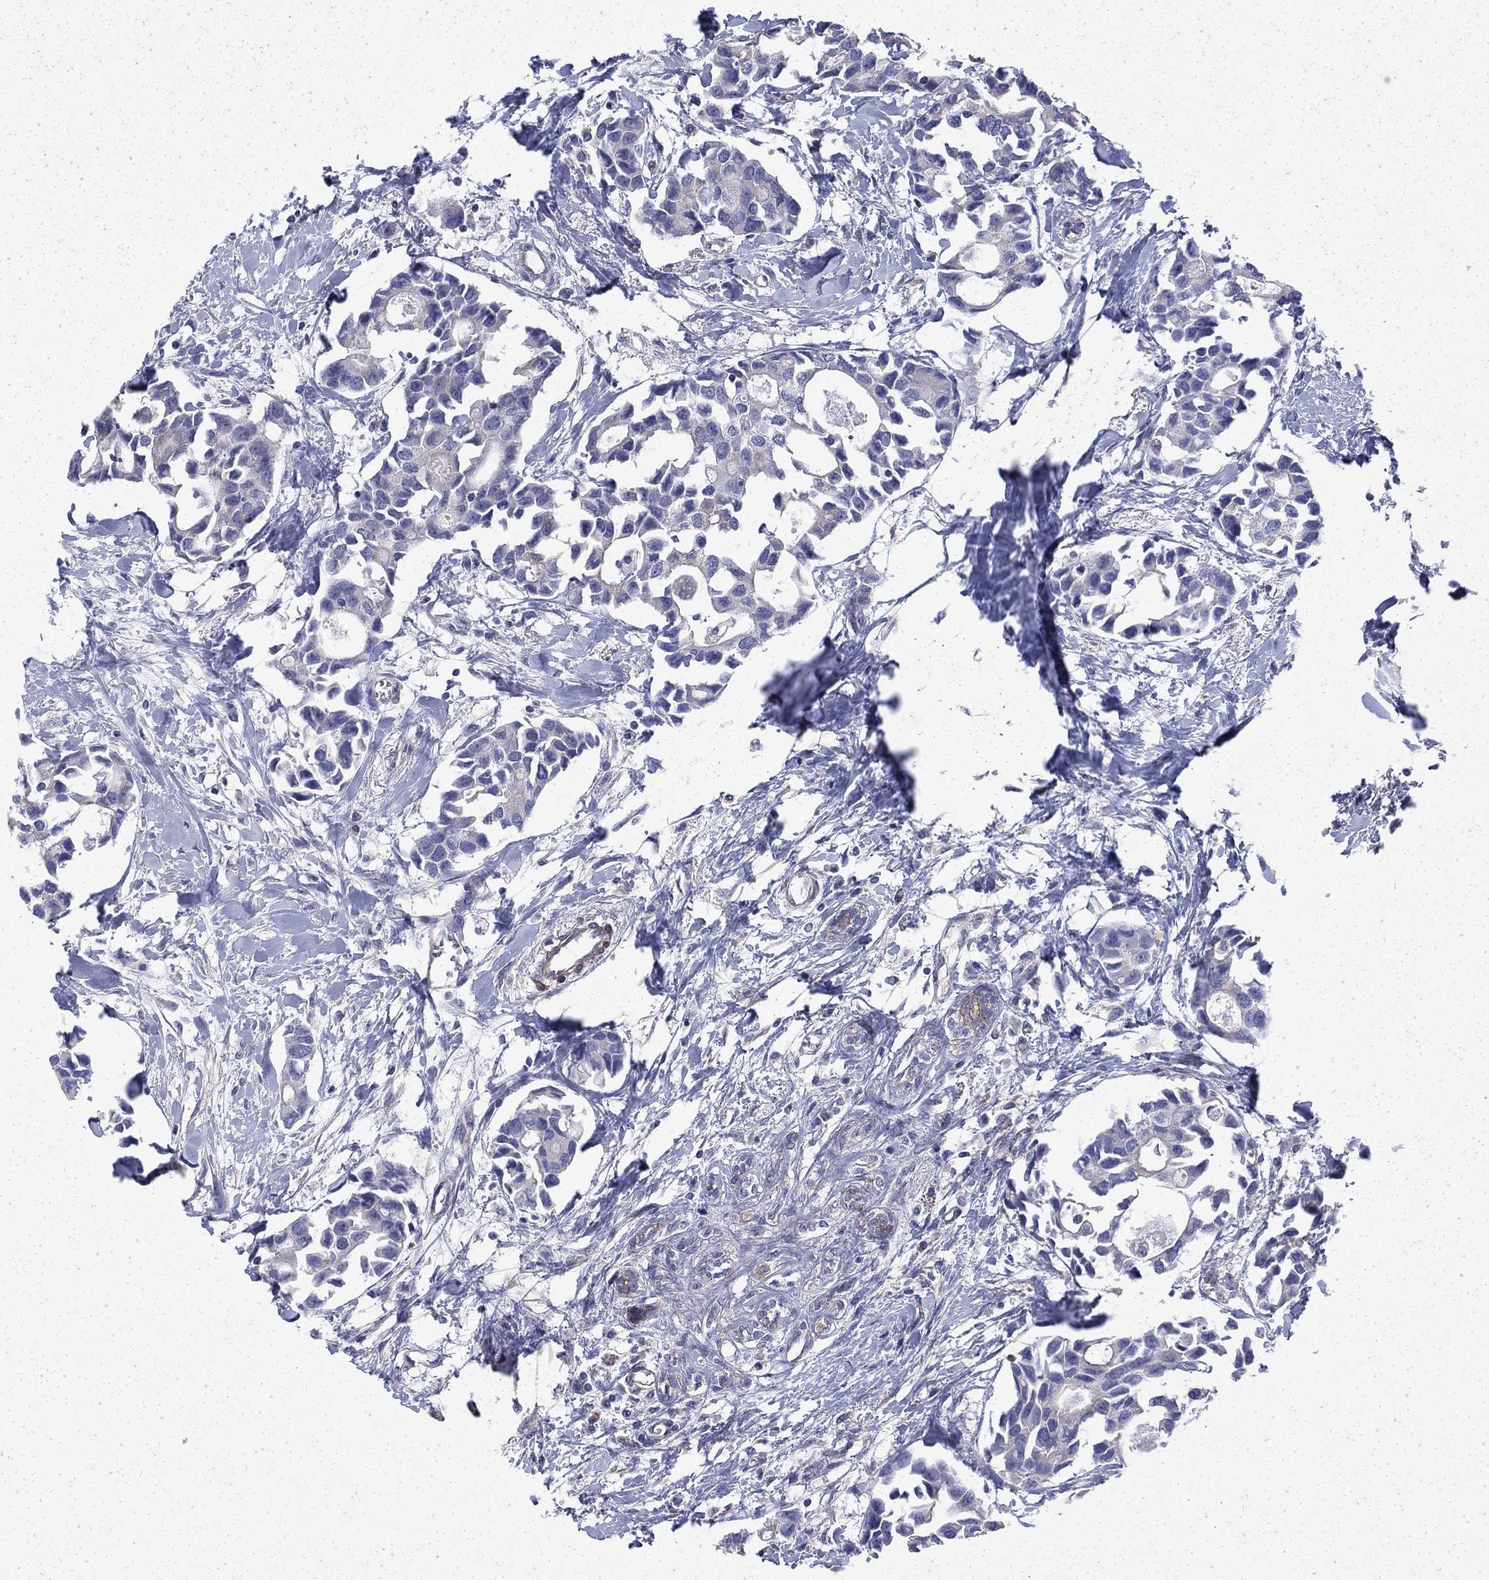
{"staining": {"intensity": "negative", "quantity": "none", "location": "none"}, "tissue": "breast cancer", "cell_type": "Tumor cells", "image_type": "cancer", "snomed": [{"axis": "morphology", "description": "Duct carcinoma"}, {"axis": "topography", "description": "Breast"}], "caption": "Immunohistochemistry (IHC) of human breast cancer demonstrates no expression in tumor cells.", "gene": "DTNA", "patient": {"sex": "female", "age": 83}}